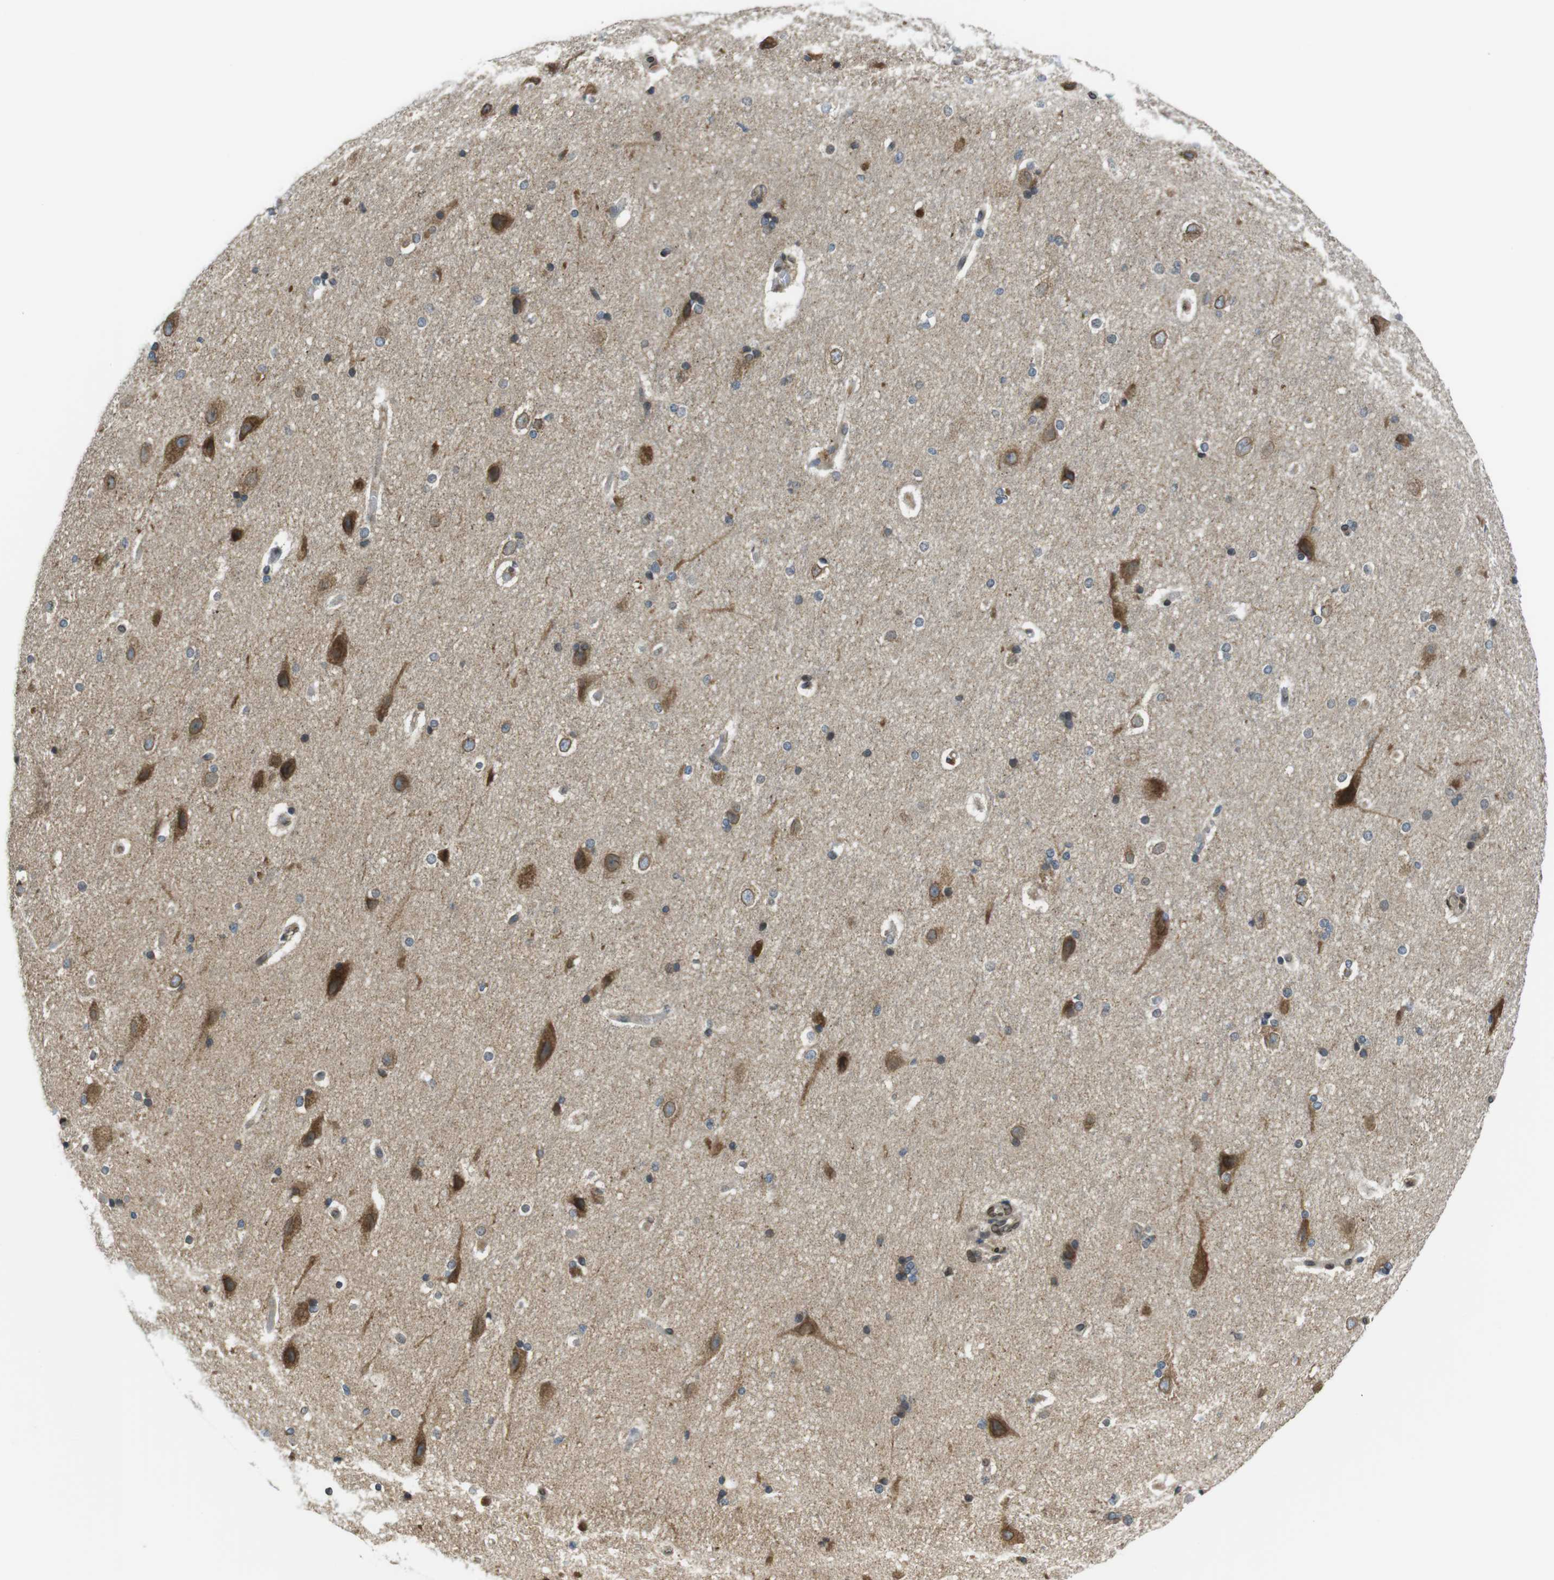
{"staining": {"intensity": "weak", "quantity": "<25%", "location": "cytoplasmic/membranous,nuclear"}, "tissue": "hippocampus", "cell_type": "Glial cells", "image_type": "normal", "snomed": [{"axis": "morphology", "description": "Normal tissue, NOS"}, {"axis": "topography", "description": "Hippocampus"}], "caption": "Immunohistochemical staining of unremarkable hippocampus reveals no significant positivity in glial cells.", "gene": "TMX4", "patient": {"sex": "female", "age": 19}}